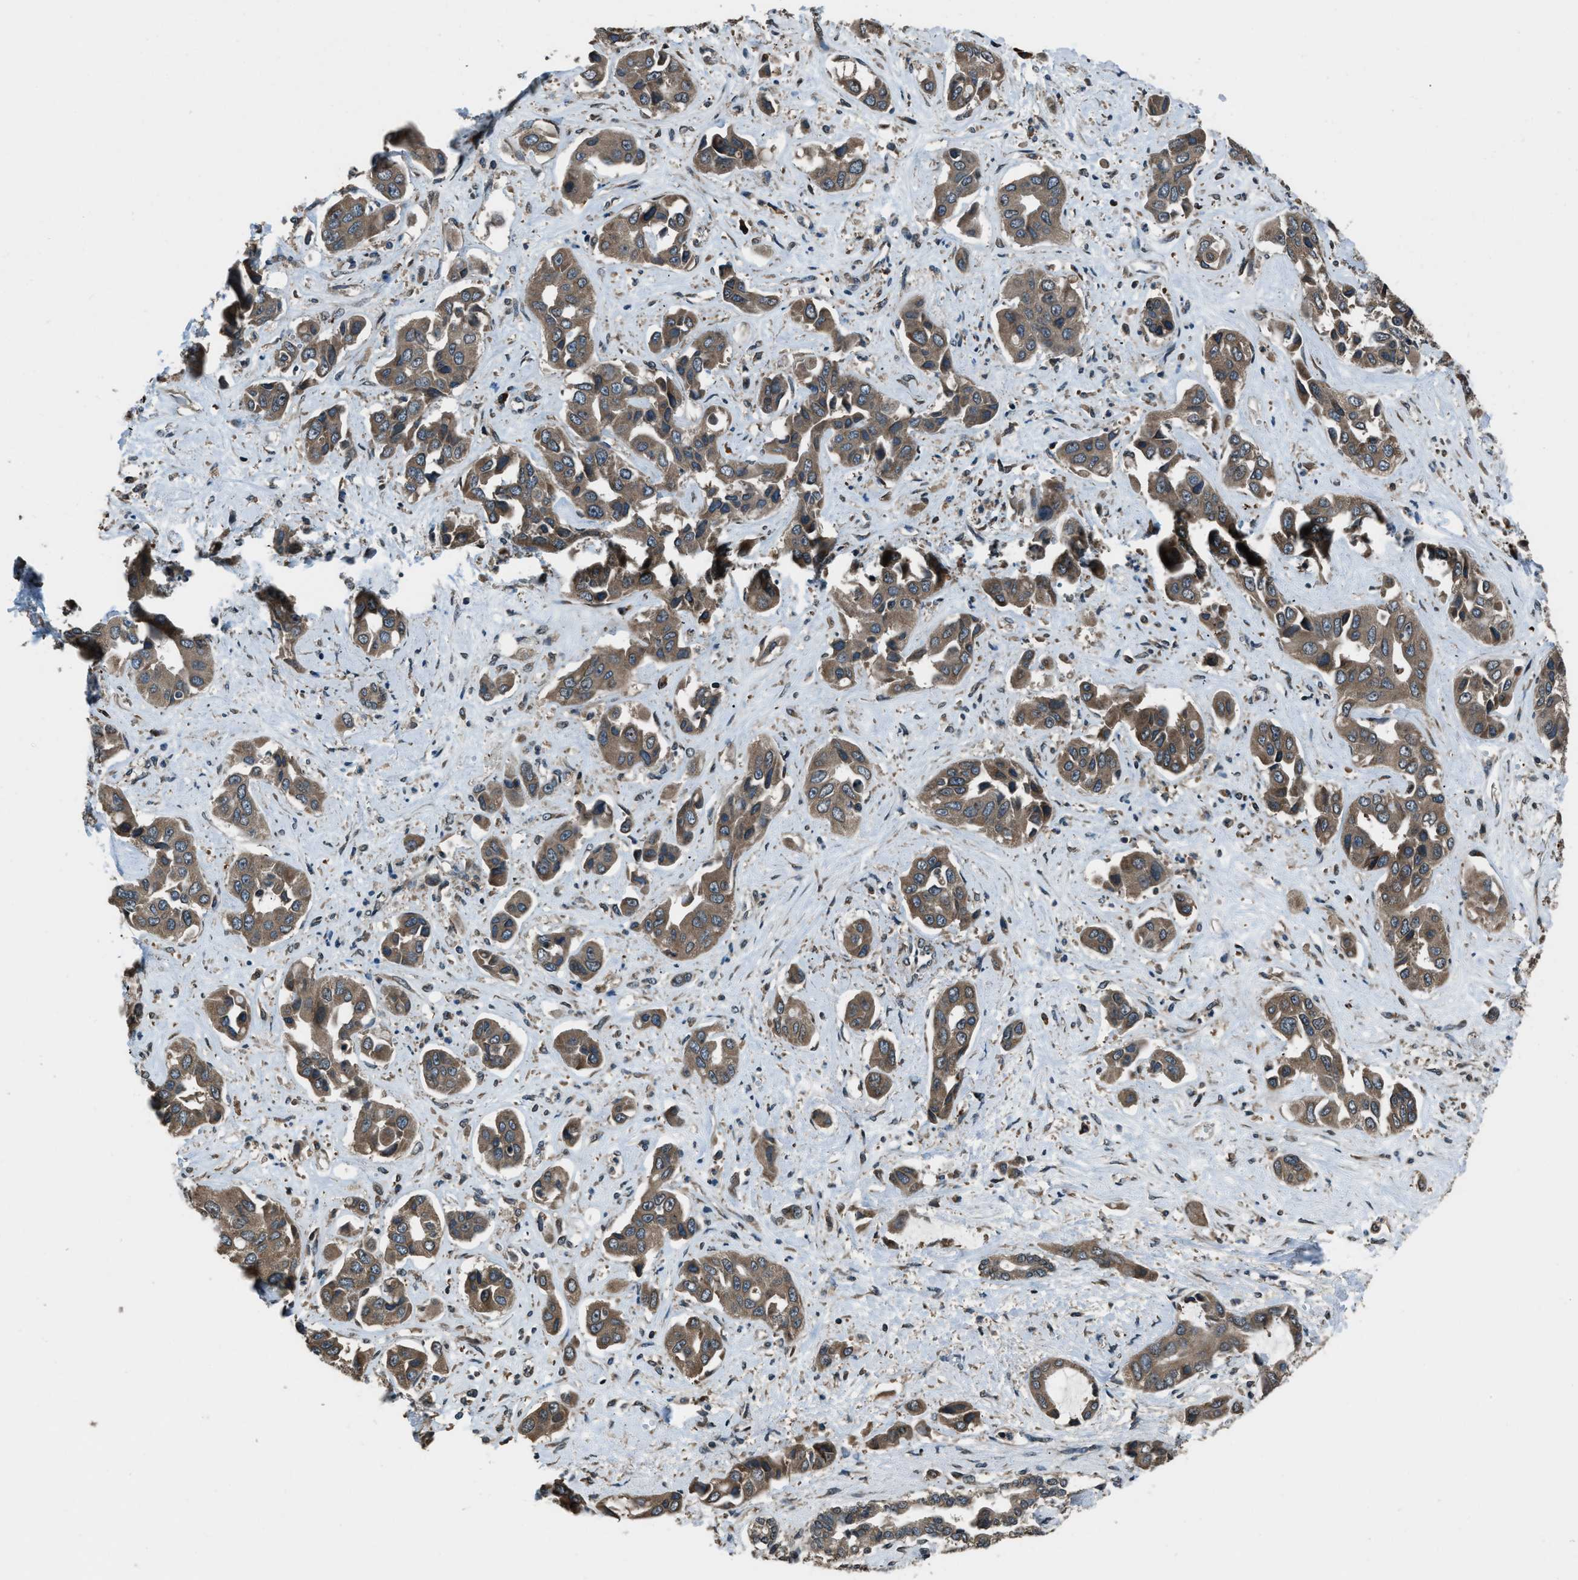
{"staining": {"intensity": "weak", "quantity": ">75%", "location": "cytoplasmic/membranous"}, "tissue": "liver cancer", "cell_type": "Tumor cells", "image_type": "cancer", "snomed": [{"axis": "morphology", "description": "Cholangiocarcinoma"}, {"axis": "topography", "description": "Liver"}], "caption": "Cholangiocarcinoma (liver) stained for a protein (brown) exhibits weak cytoplasmic/membranous positive staining in about >75% of tumor cells.", "gene": "TRIM4", "patient": {"sex": "female", "age": 52}}